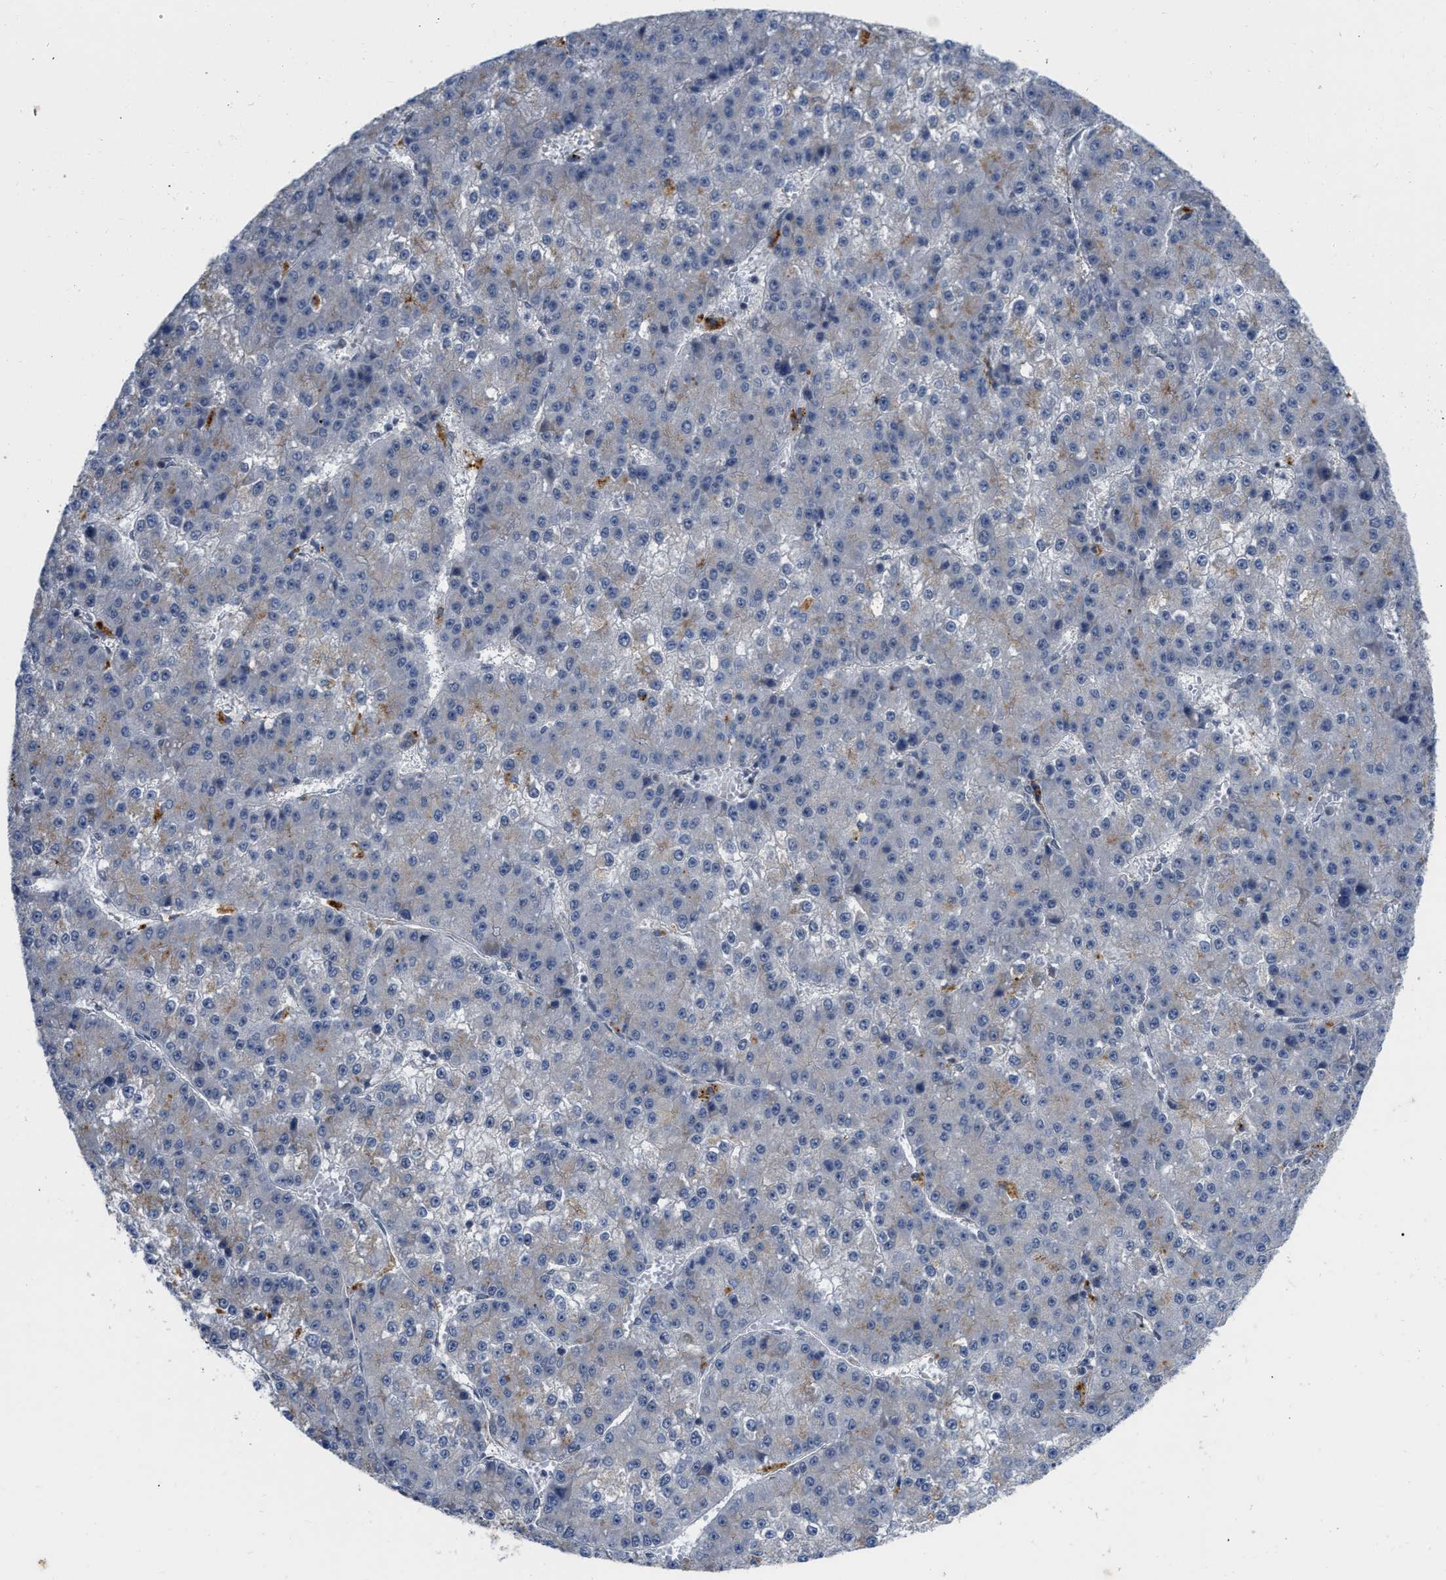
{"staining": {"intensity": "negative", "quantity": "none", "location": "none"}, "tissue": "liver cancer", "cell_type": "Tumor cells", "image_type": "cancer", "snomed": [{"axis": "morphology", "description": "Carcinoma, Hepatocellular, NOS"}, {"axis": "topography", "description": "Liver"}], "caption": "Liver cancer stained for a protein using immunohistochemistry reveals no staining tumor cells.", "gene": "NAPEPLD", "patient": {"sex": "female", "age": 73}}